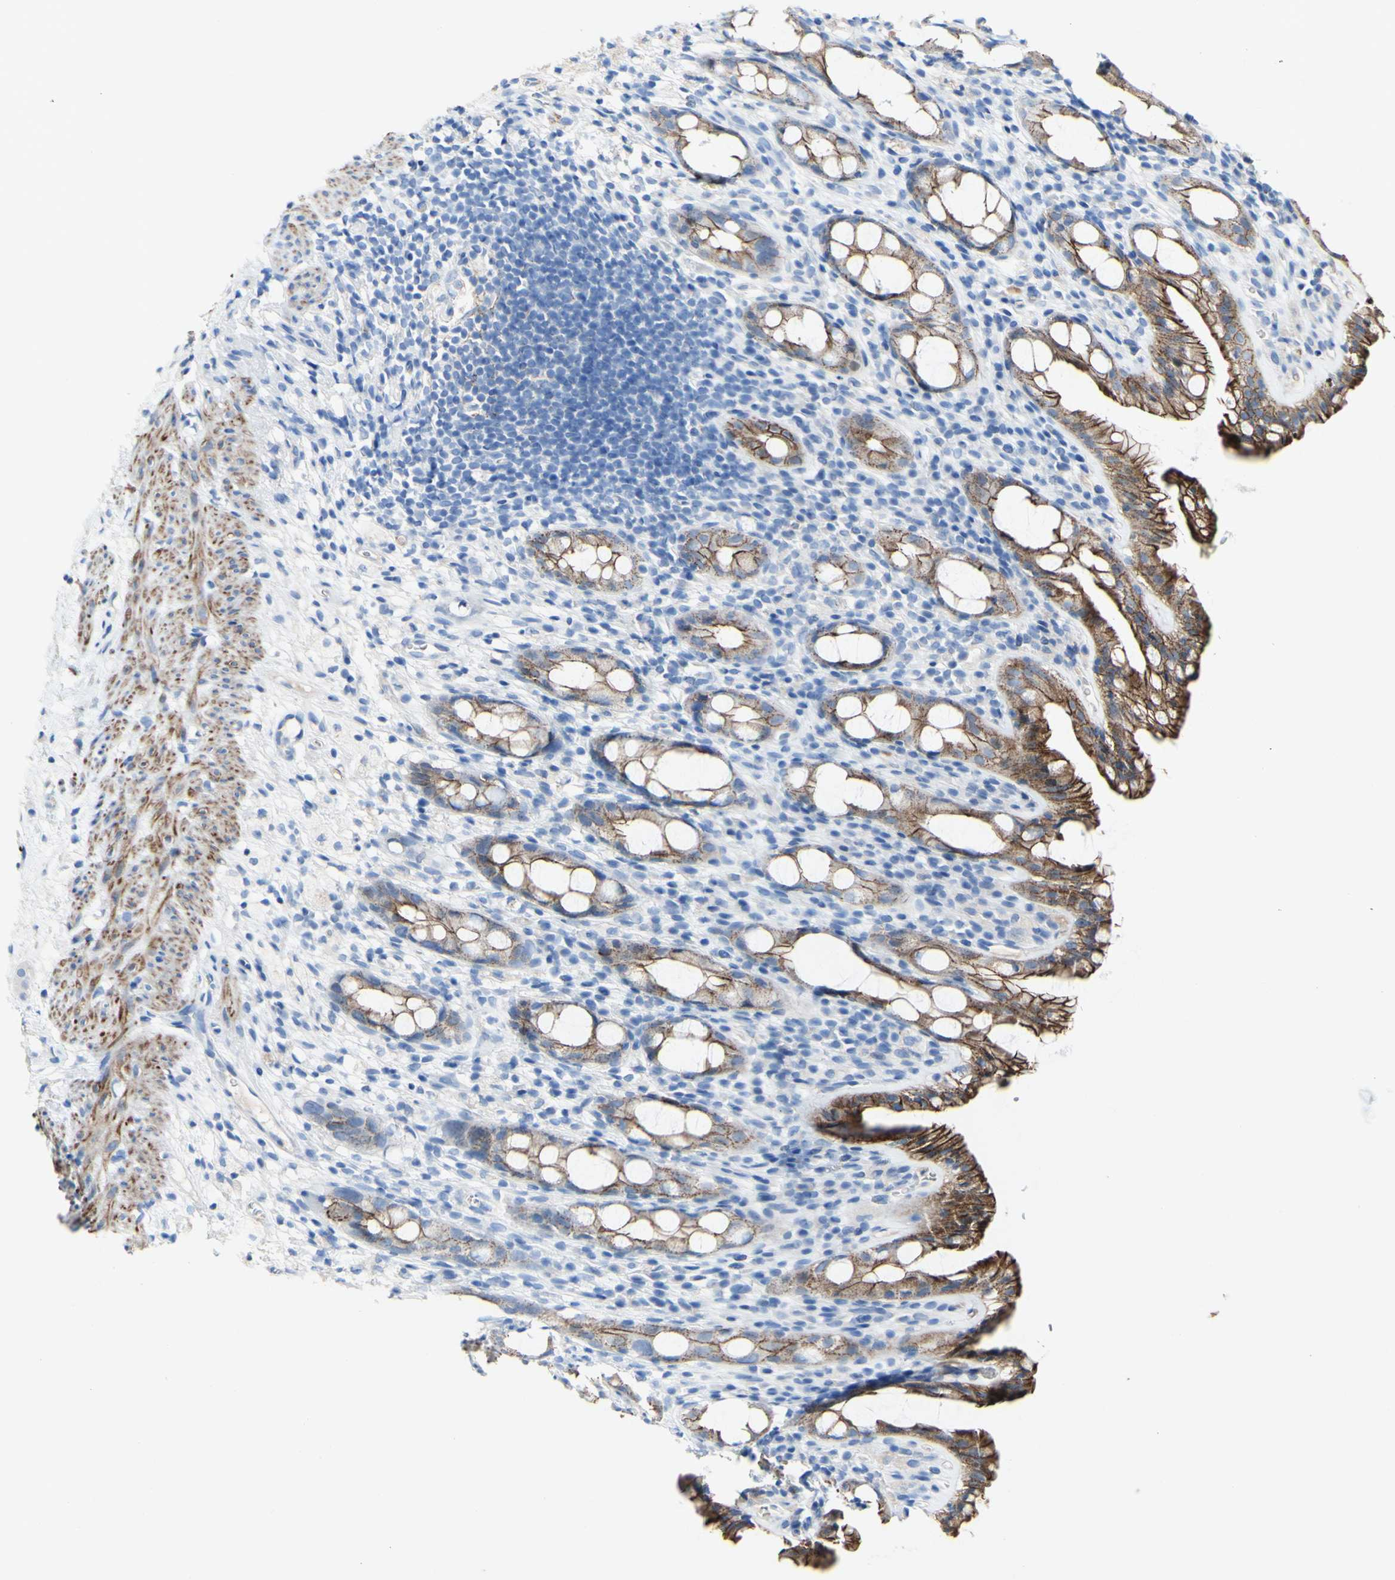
{"staining": {"intensity": "strong", "quantity": ">75%", "location": "cytoplasmic/membranous"}, "tissue": "rectum", "cell_type": "Glandular cells", "image_type": "normal", "snomed": [{"axis": "morphology", "description": "Normal tissue, NOS"}, {"axis": "topography", "description": "Rectum"}], "caption": "Immunohistochemical staining of normal human rectum displays strong cytoplasmic/membranous protein staining in about >75% of glandular cells. Using DAB (3,3'-diaminobenzidine) (brown) and hematoxylin (blue) stains, captured at high magnification using brightfield microscopy.", "gene": "DSC2", "patient": {"sex": "male", "age": 44}}